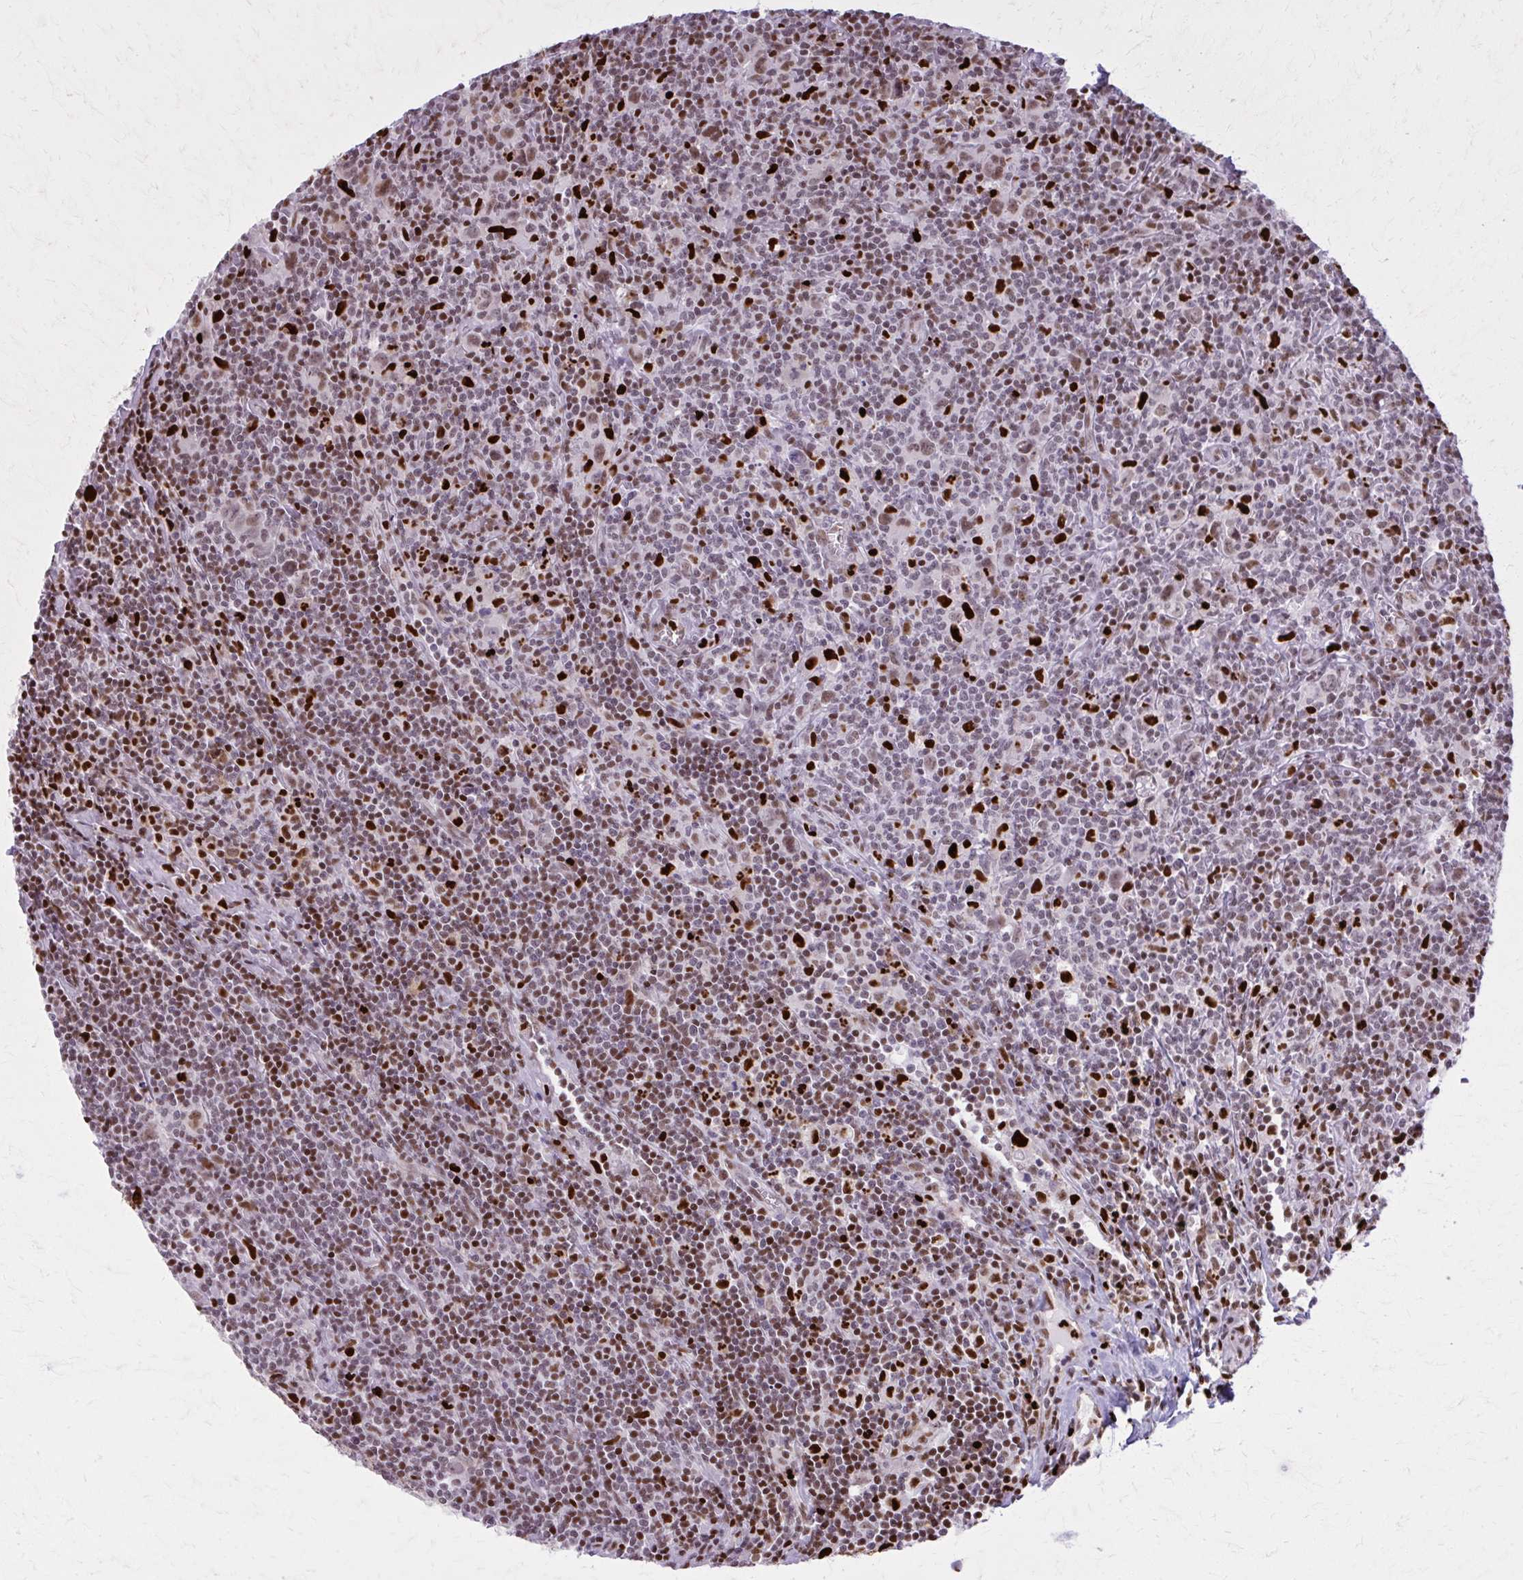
{"staining": {"intensity": "weak", "quantity": "25%-75%", "location": "nuclear"}, "tissue": "lymphoma", "cell_type": "Tumor cells", "image_type": "cancer", "snomed": [{"axis": "morphology", "description": "Hodgkin's disease, NOS"}, {"axis": "topography", "description": "Lymph node"}], "caption": "This is a histology image of immunohistochemistry (IHC) staining of Hodgkin's disease, which shows weak staining in the nuclear of tumor cells.", "gene": "ZNF559", "patient": {"sex": "female", "age": 18}}